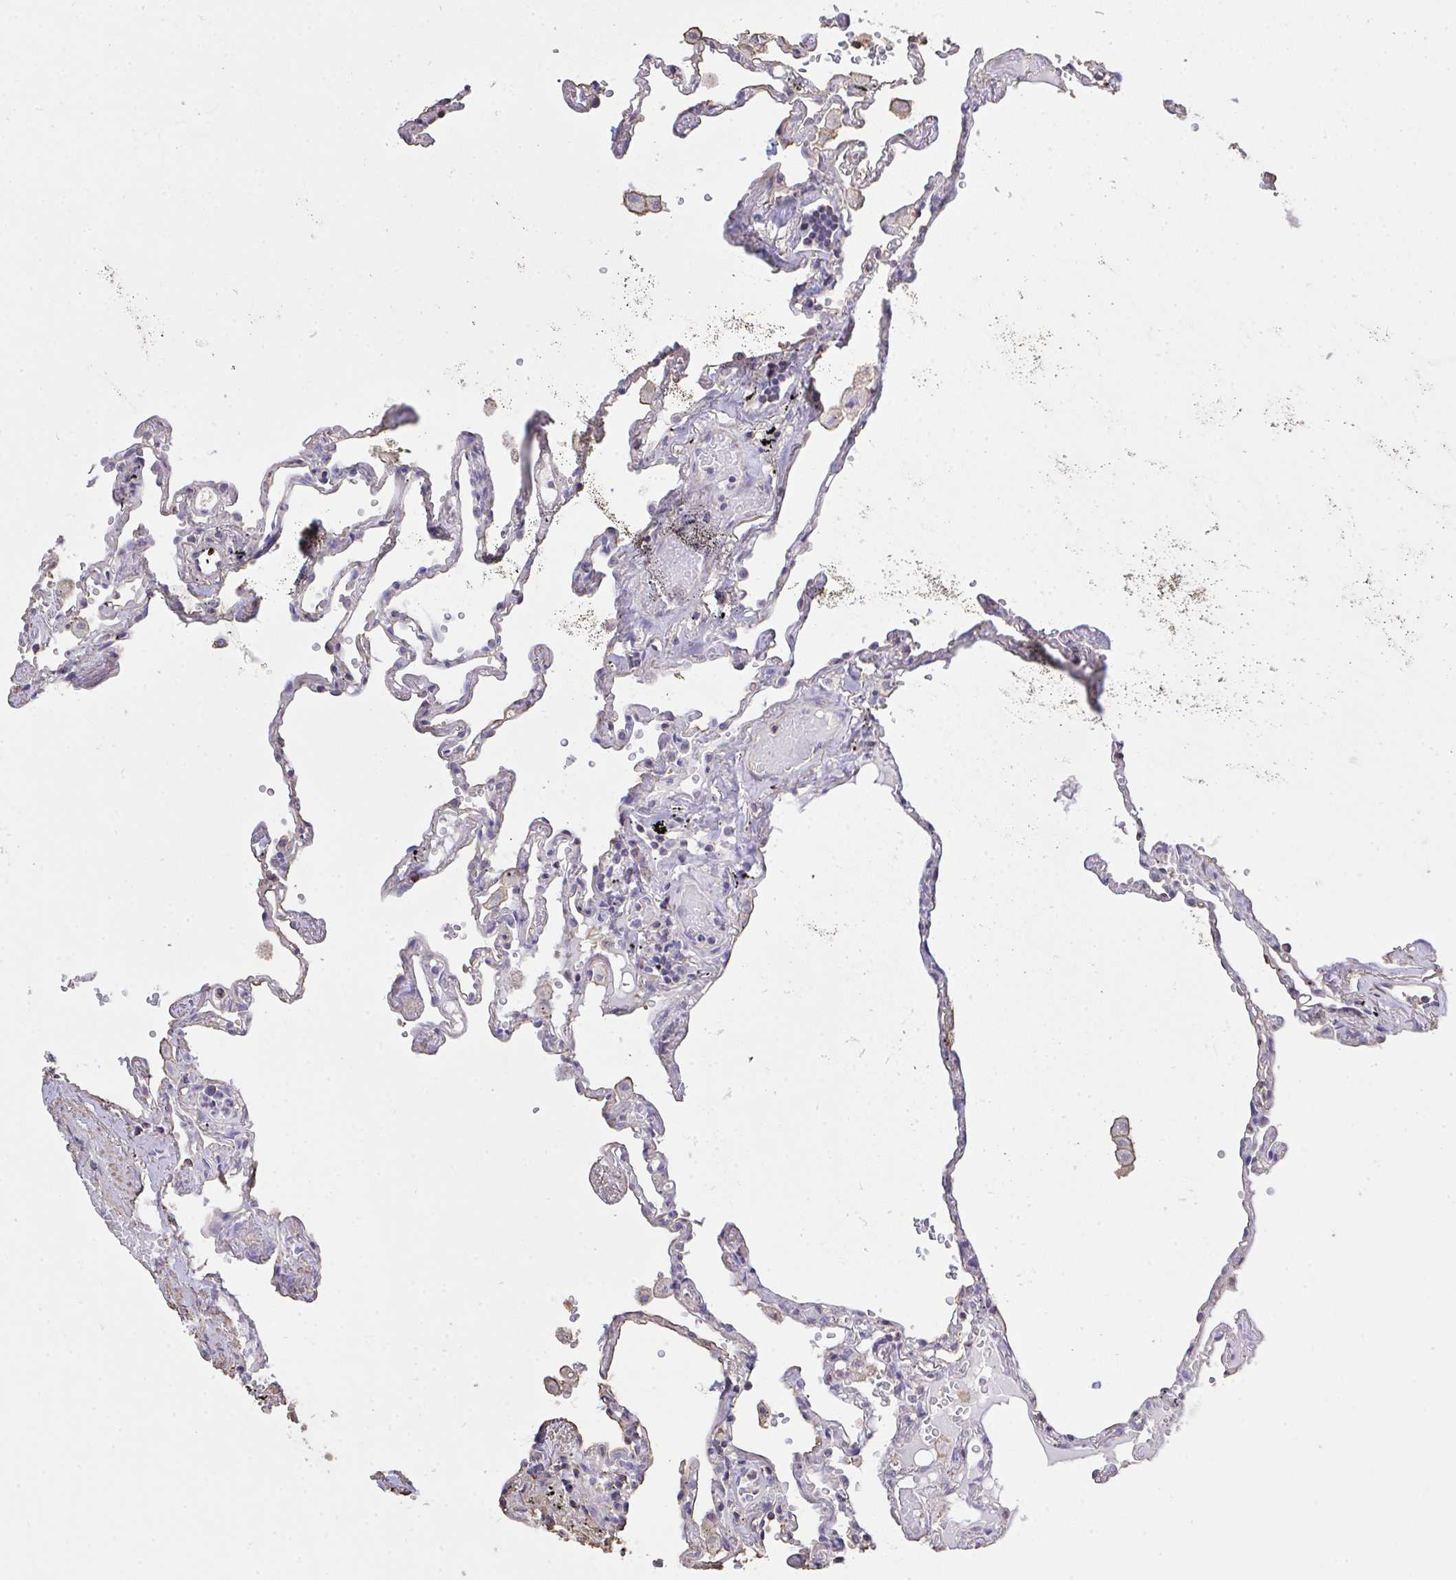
{"staining": {"intensity": "negative", "quantity": "none", "location": "none"}, "tissue": "lung", "cell_type": "Alveolar cells", "image_type": "normal", "snomed": [{"axis": "morphology", "description": "Normal tissue, NOS"}, {"axis": "topography", "description": "Lung"}], "caption": "Immunohistochemistry of normal lung demonstrates no expression in alveolar cells.", "gene": "IL23R", "patient": {"sex": "female", "age": 67}}